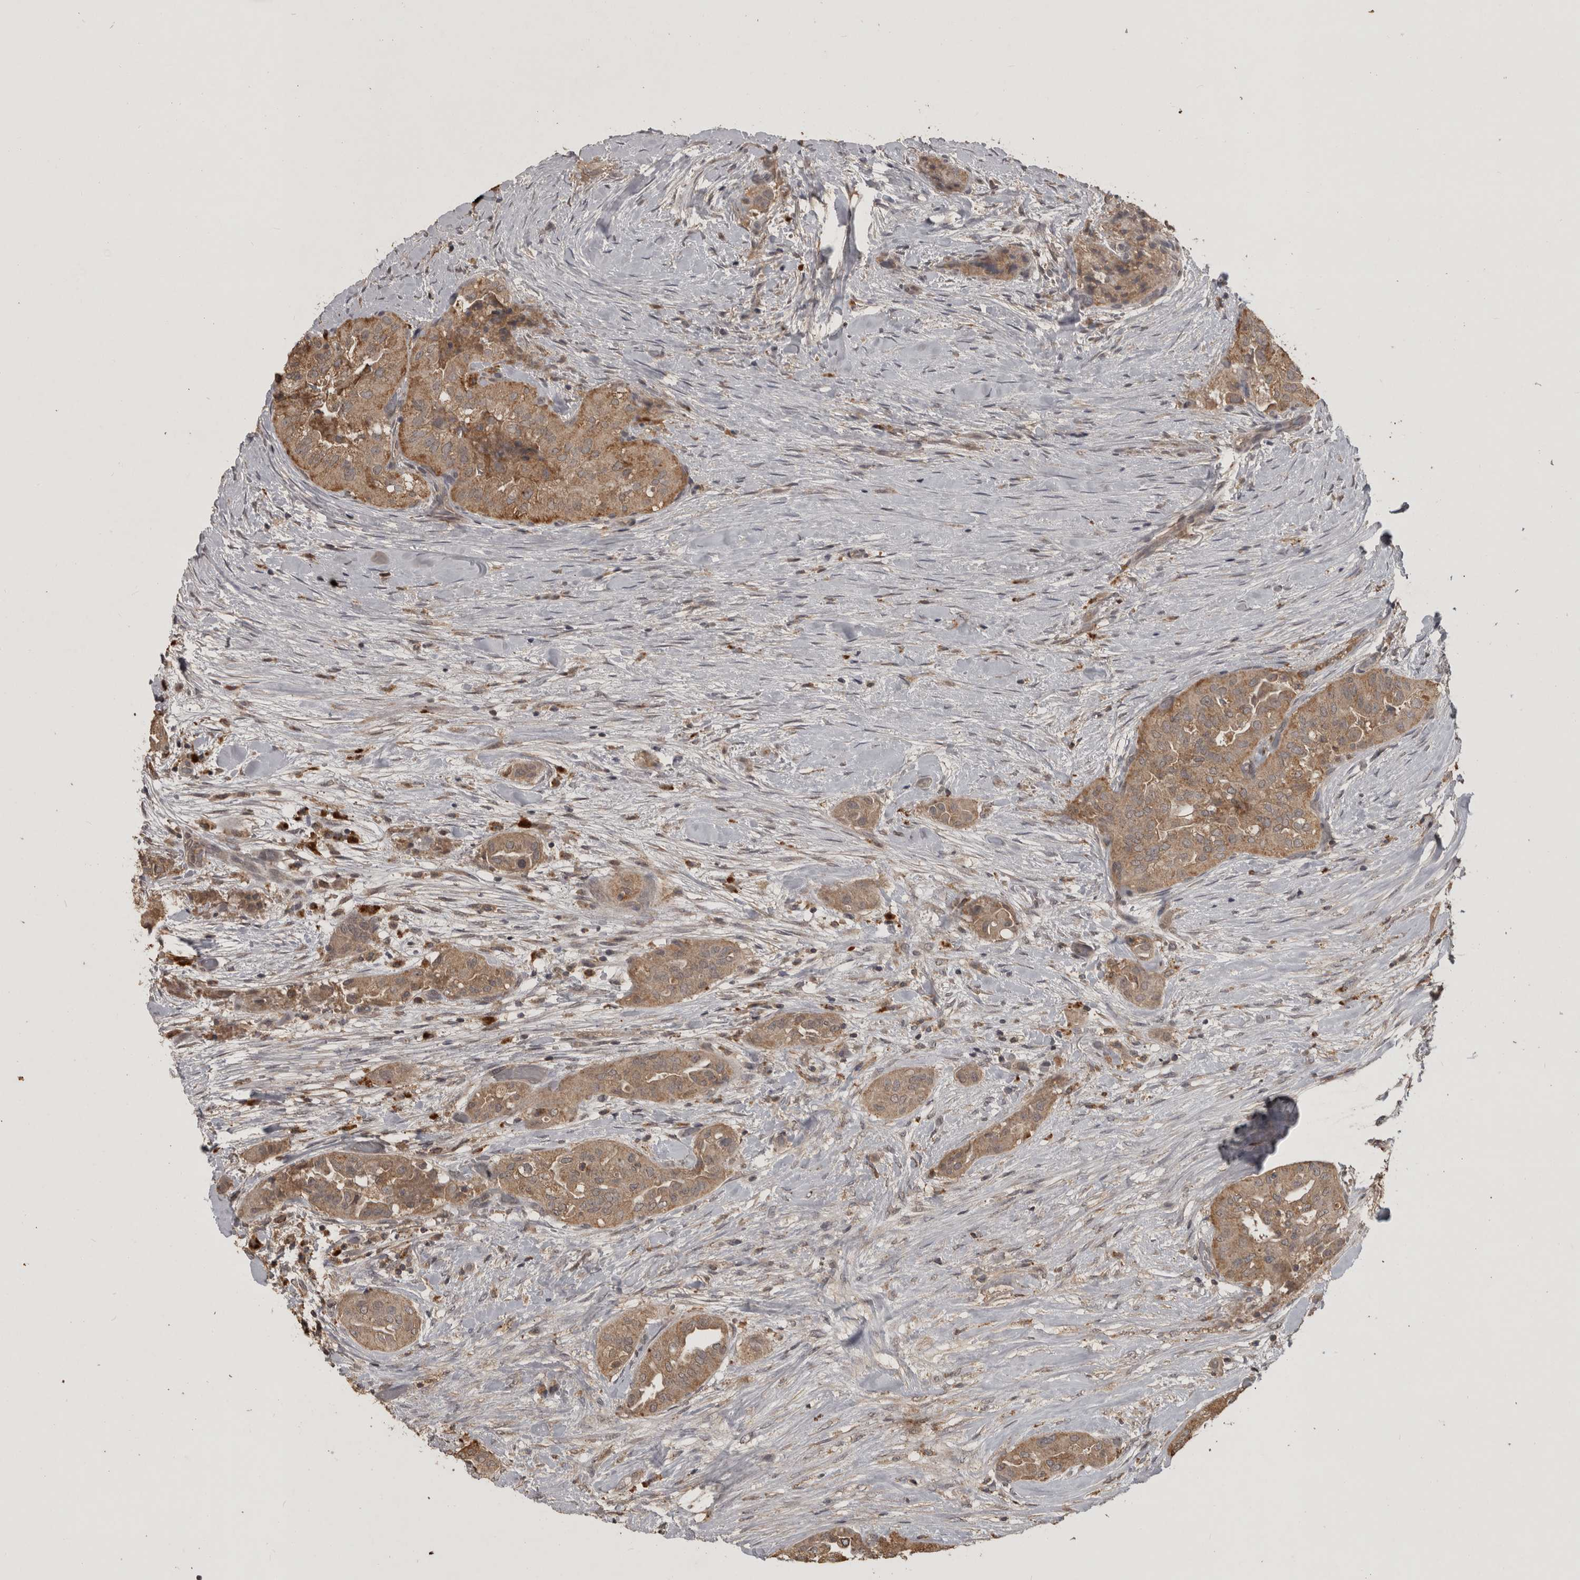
{"staining": {"intensity": "moderate", "quantity": ">75%", "location": "cytoplasmic/membranous"}, "tissue": "thyroid cancer", "cell_type": "Tumor cells", "image_type": "cancer", "snomed": [{"axis": "morphology", "description": "Papillary adenocarcinoma, NOS"}, {"axis": "topography", "description": "Thyroid gland"}], "caption": "Tumor cells show medium levels of moderate cytoplasmic/membranous expression in about >75% of cells in human papillary adenocarcinoma (thyroid).", "gene": "ADAMTS4", "patient": {"sex": "female", "age": 59}}